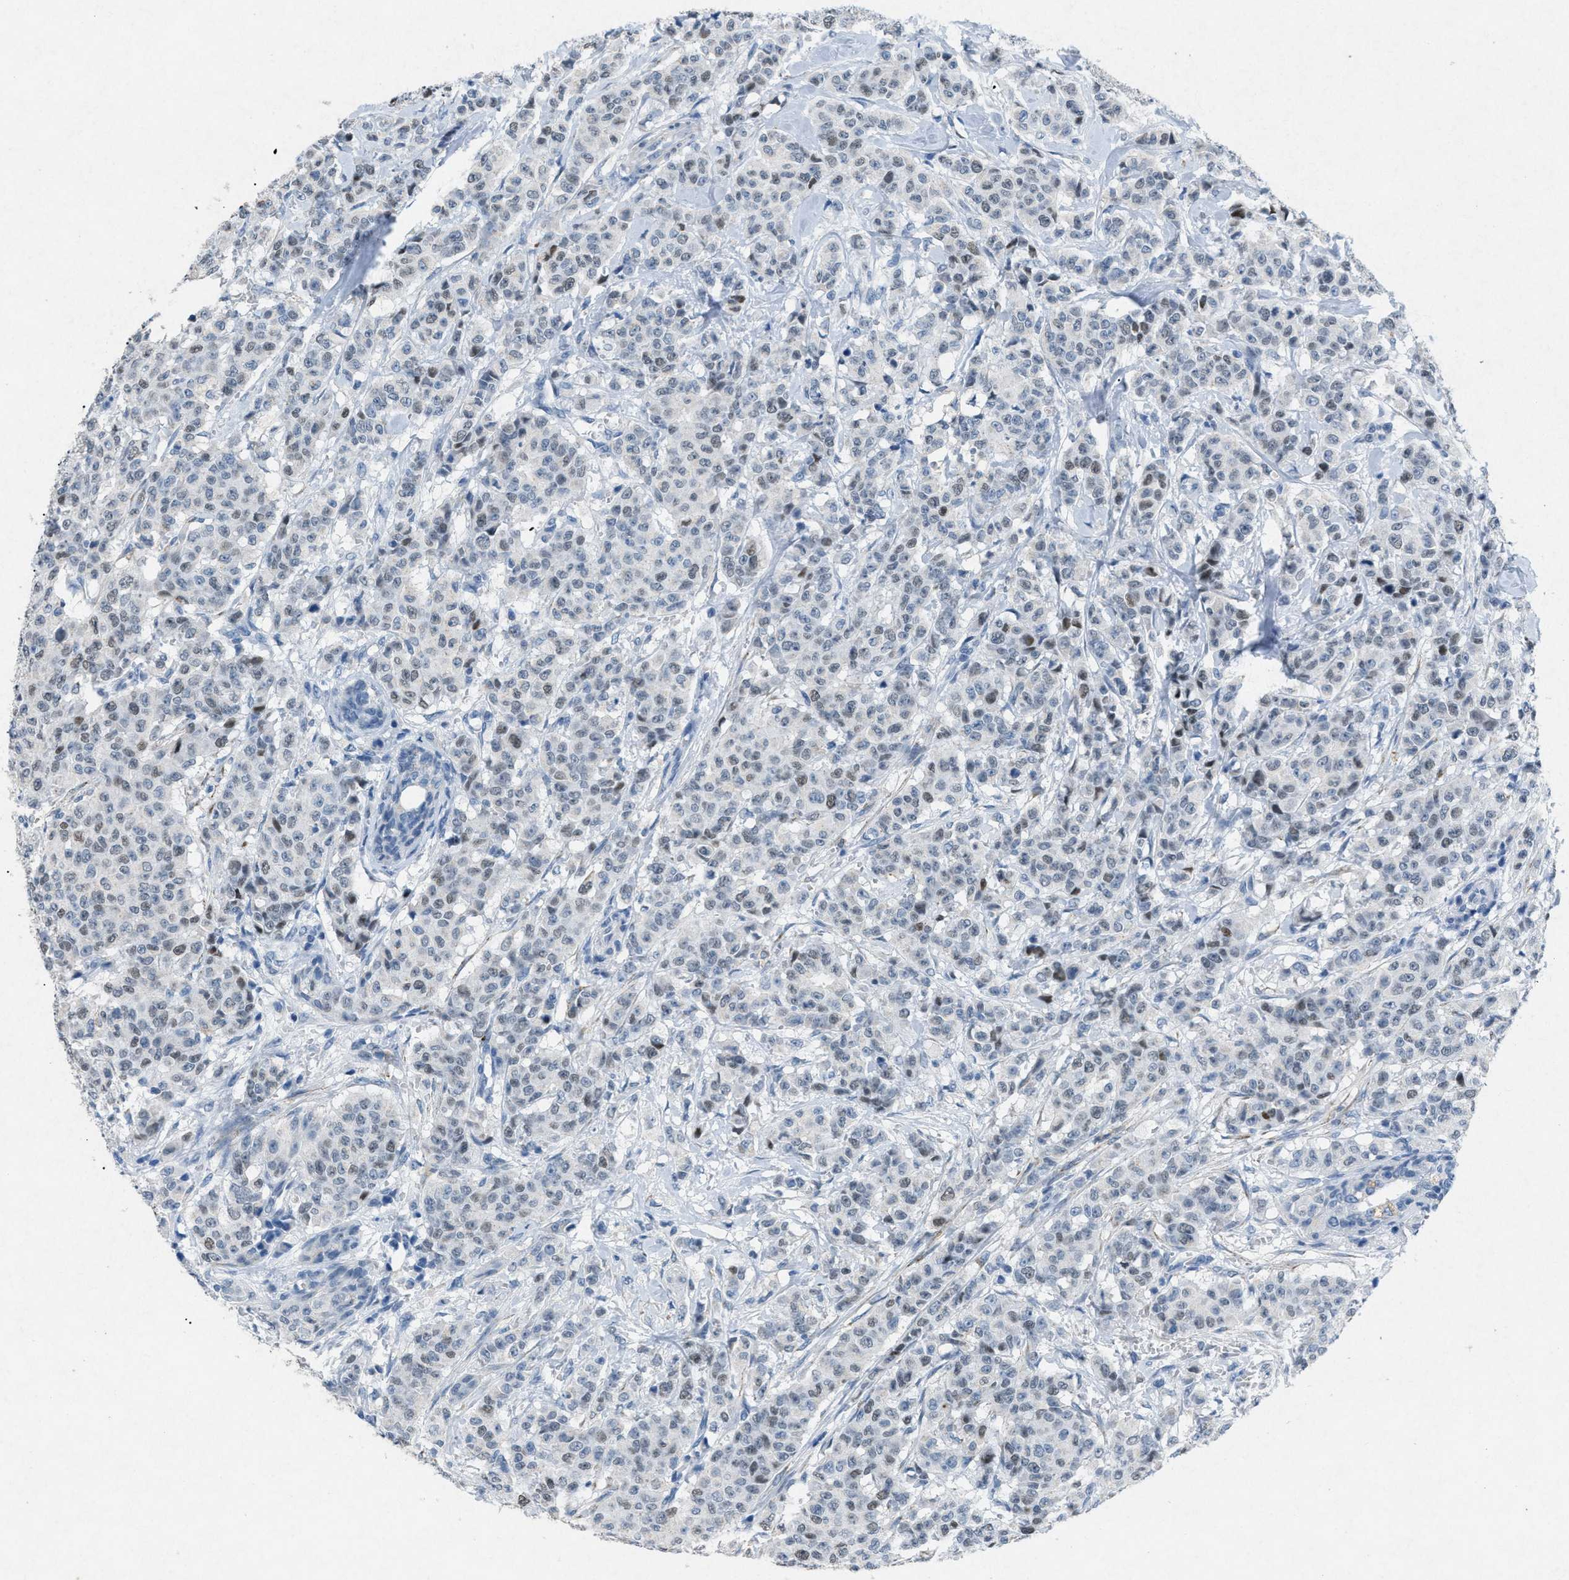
{"staining": {"intensity": "negative", "quantity": "none", "location": "none"}, "tissue": "breast cancer", "cell_type": "Tumor cells", "image_type": "cancer", "snomed": [{"axis": "morphology", "description": "Normal tissue, NOS"}, {"axis": "morphology", "description": "Duct carcinoma"}, {"axis": "topography", "description": "Breast"}], "caption": "There is no significant expression in tumor cells of breast cancer.", "gene": "TASOR", "patient": {"sex": "female", "age": 40}}